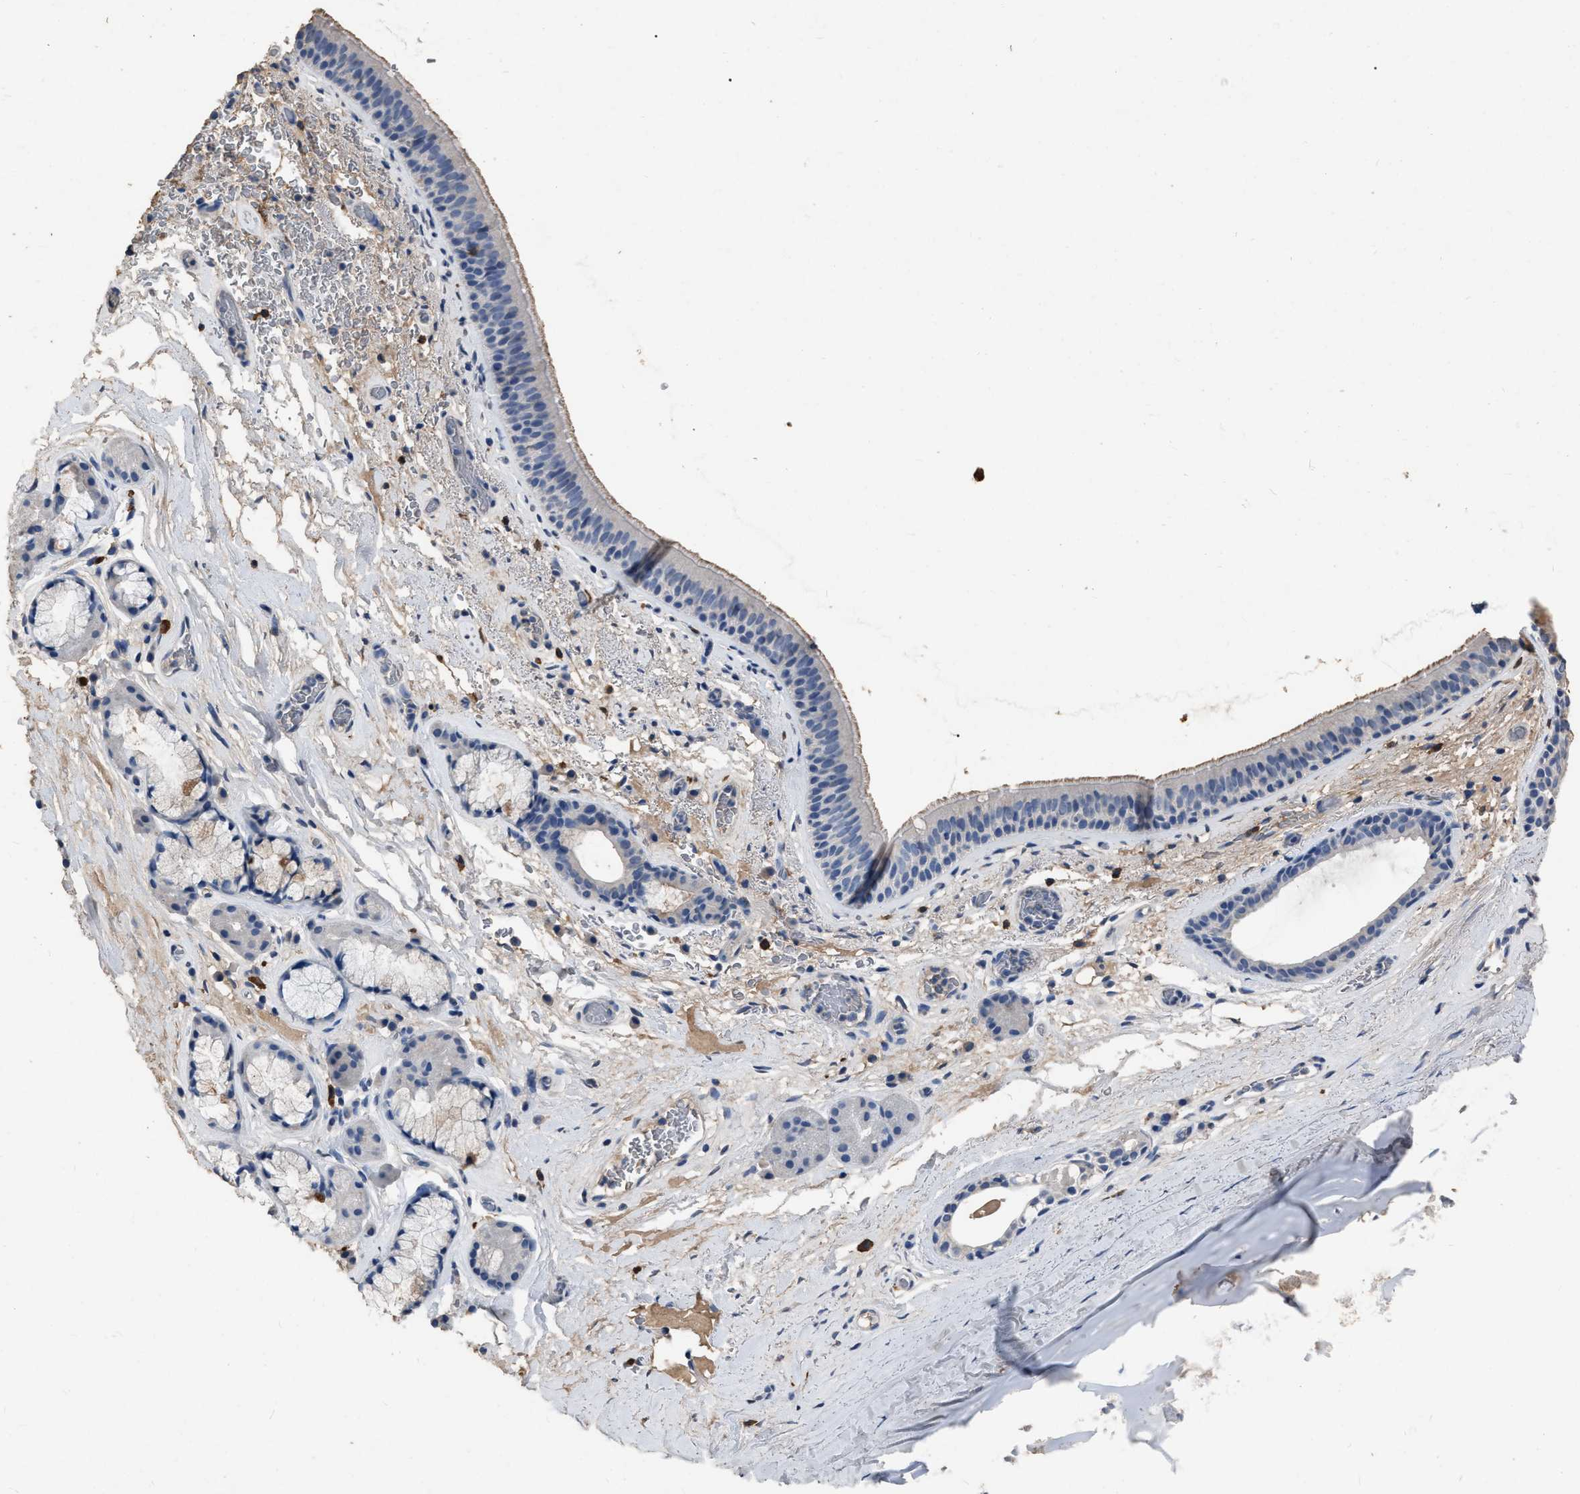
{"staining": {"intensity": "moderate", "quantity": "<25%", "location": "cytoplasmic/membranous"}, "tissue": "bronchus", "cell_type": "Respiratory epithelial cells", "image_type": "normal", "snomed": [{"axis": "morphology", "description": "Normal tissue, NOS"}, {"axis": "topography", "description": "Cartilage tissue"}], "caption": "Immunohistochemistry (IHC) of normal bronchus exhibits low levels of moderate cytoplasmic/membranous positivity in about <25% of respiratory epithelial cells. (DAB (3,3'-diaminobenzidine) = brown stain, brightfield microscopy at high magnification).", "gene": "HABP2", "patient": {"sex": "female", "age": 63}}